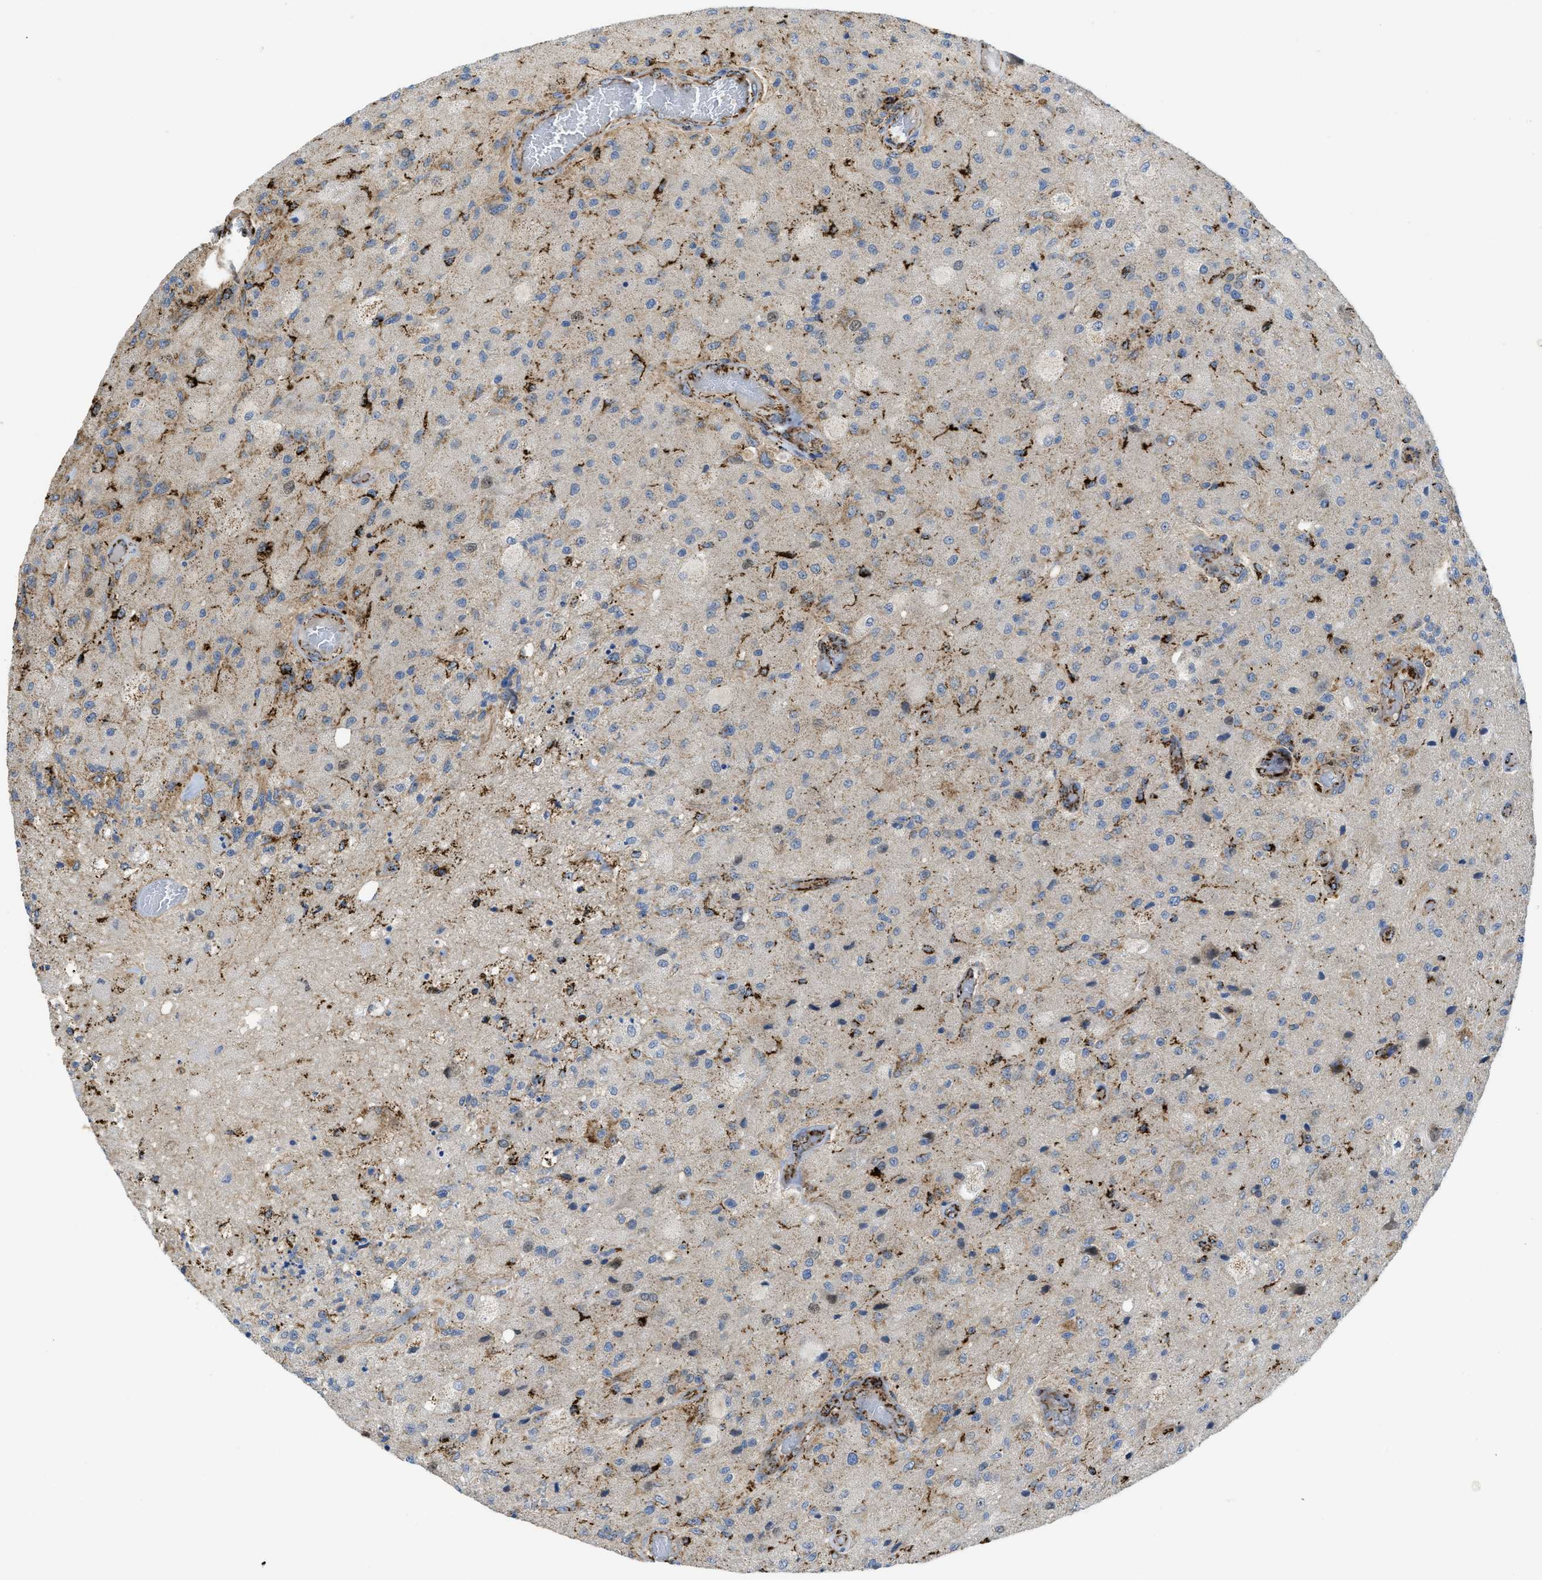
{"staining": {"intensity": "negative", "quantity": "none", "location": "none"}, "tissue": "glioma", "cell_type": "Tumor cells", "image_type": "cancer", "snomed": [{"axis": "morphology", "description": "Normal tissue, NOS"}, {"axis": "morphology", "description": "Glioma, malignant, High grade"}, {"axis": "topography", "description": "Cerebral cortex"}], "caption": "This is an IHC histopathology image of malignant glioma (high-grade). There is no positivity in tumor cells.", "gene": "SQOR", "patient": {"sex": "male", "age": 77}}